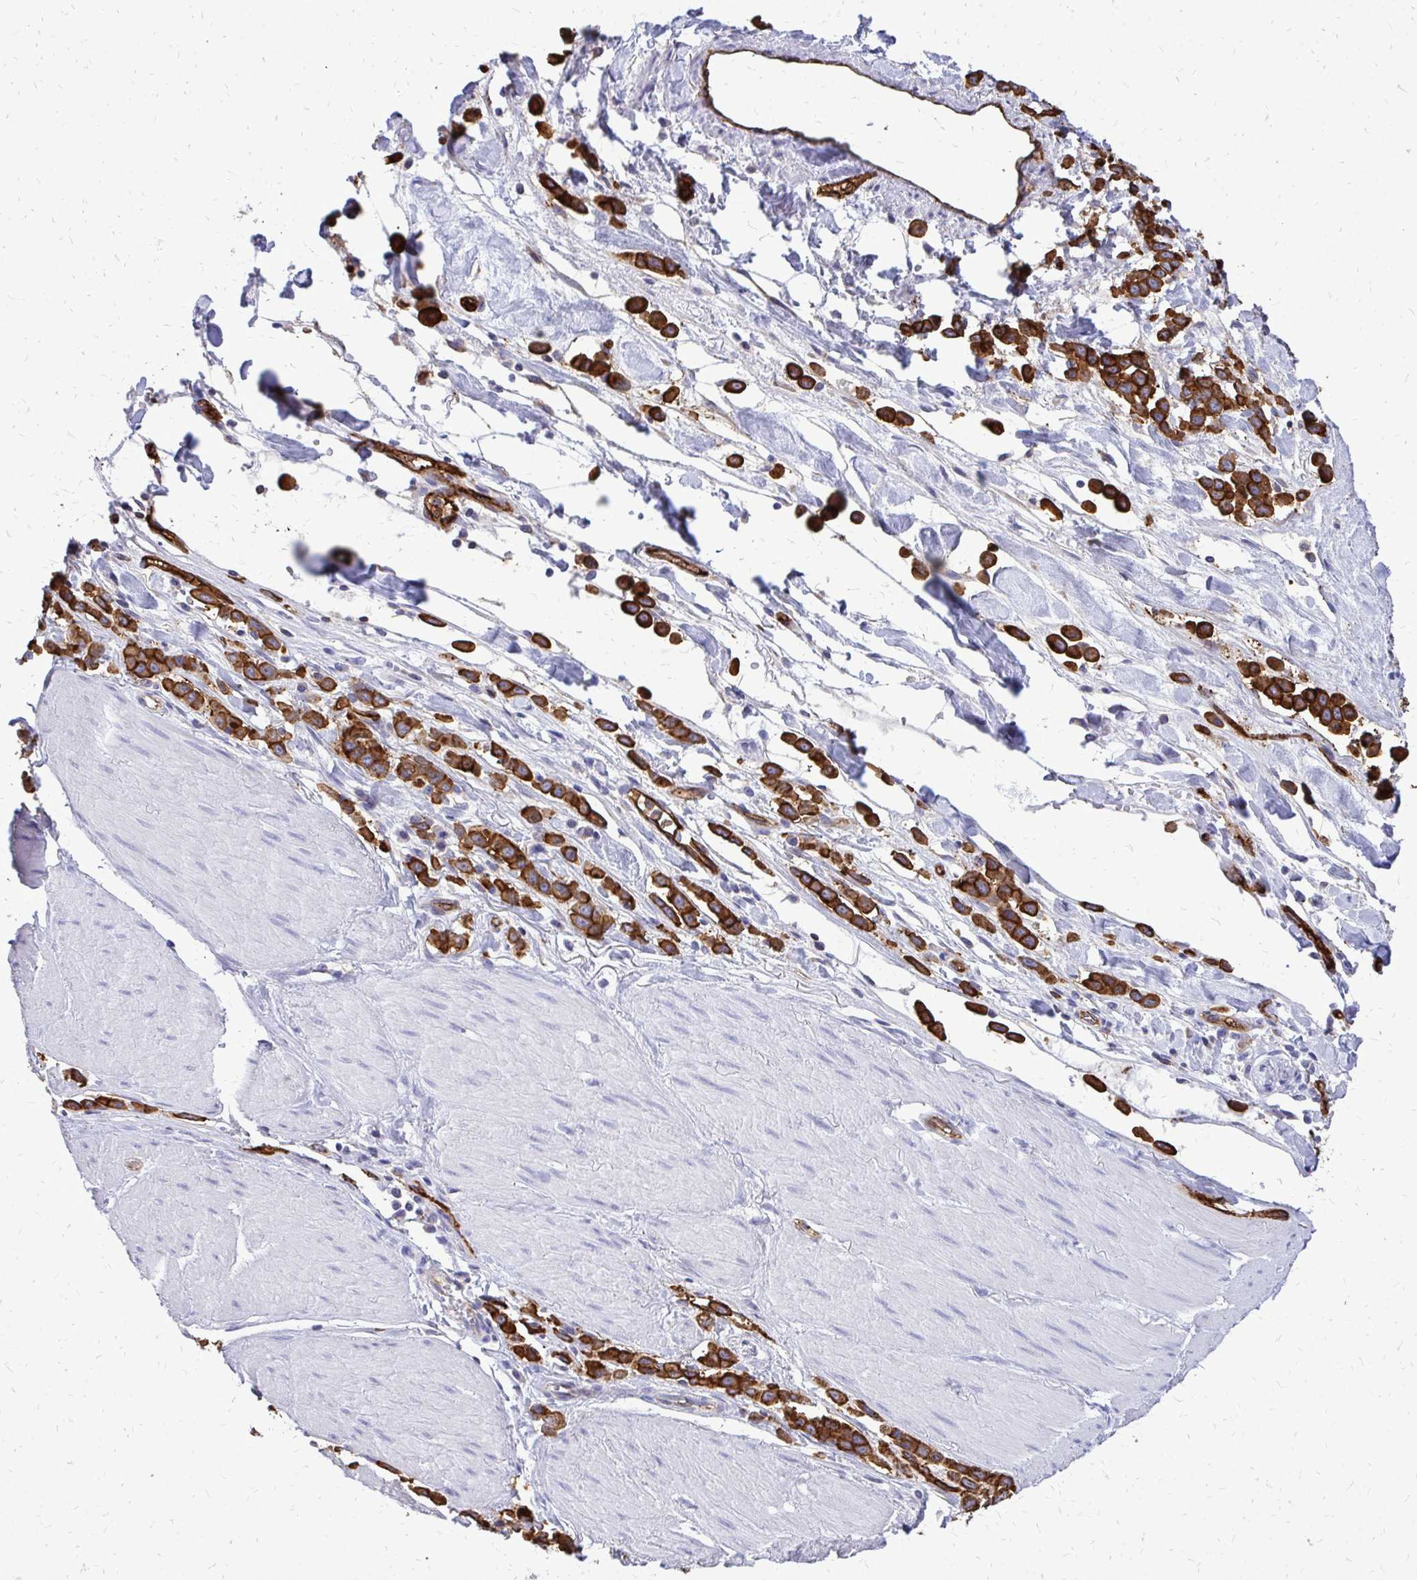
{"staining": {"intensity": "strong", "quantity": ">75%", "location": "cytoplasmic/membranous"}, "tissue": "stomach cancer", "cell_type": "Tumor cells", "image_type": "cancer", "snomed": [{"axis": "morphology", "description": "Adenocarcinoma, NOS"}, {"axis": "topography", "description": "Stomach"}], "caption": "This histopathology image exhibits immunohistochemistry staining of adenocarcinoma (stomach), with high strong cytoplasmic/membranous positivity in about >75% of tumor cells.", "gene": "MARCKSL1", "patient": {"sex": "male", "age": 47}}